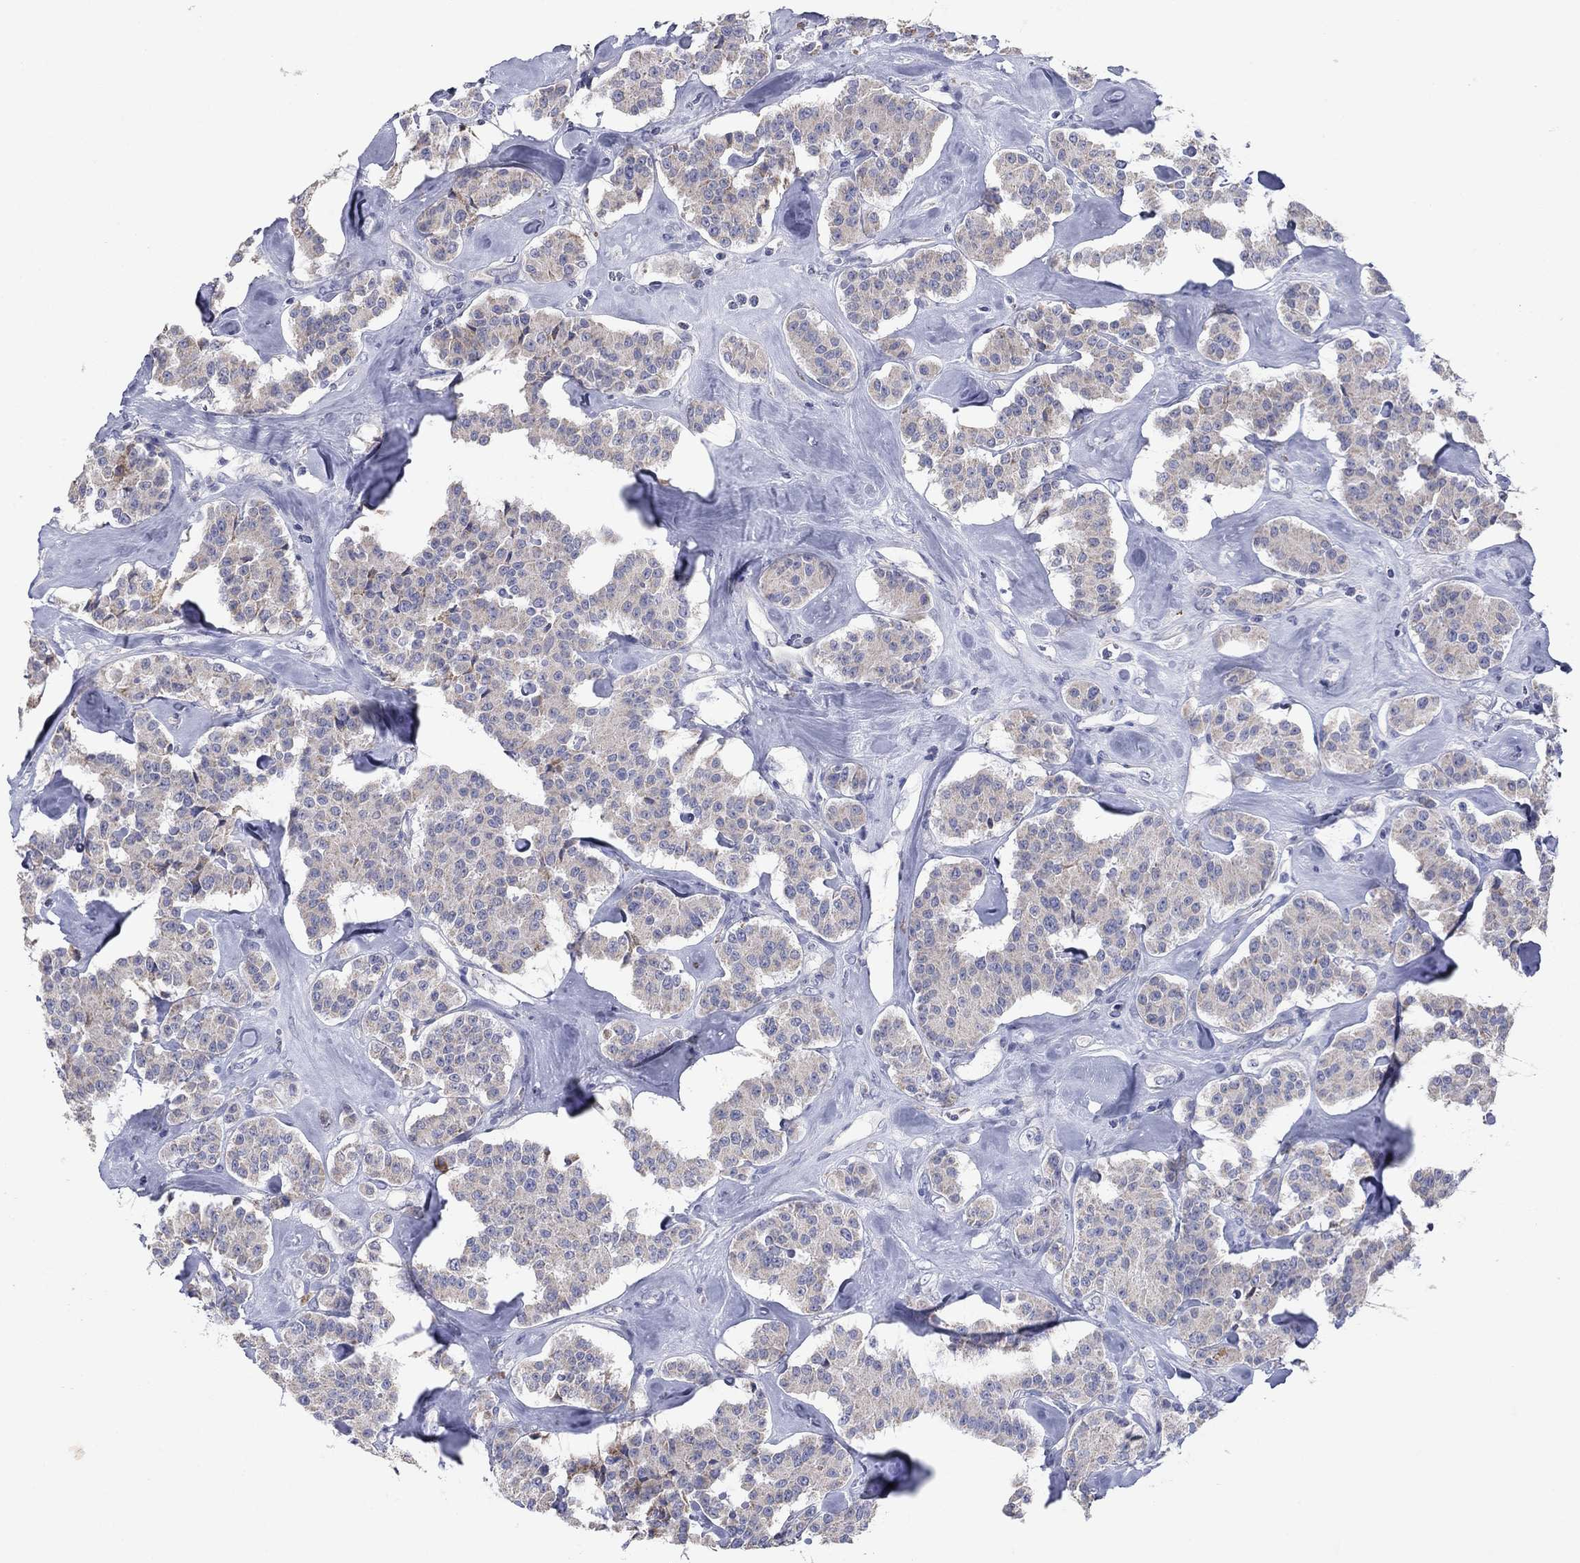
{"staining": {"intensity": "weak", "quantity": "<25%", "location": "cytoplasmic/membranous"}, "tissue": "carcinoid", "cell_type": "Tumor cells", "image_type": "cancer", "snomed": [{"axis": "morphology", "description": "Carcinoid, malignant, NOS"}, {"axis": "topography", "description": "Pancreas"}], "caption": "DAB (3,3'-diaminobenzidine) immunohistochemical staining of carcinoid (malignant) shows no significant staining in tumor cells. Nuclei are stained in blue.", "gene": "PTGDS", "patient": {"sex": "male", "age": 41}}